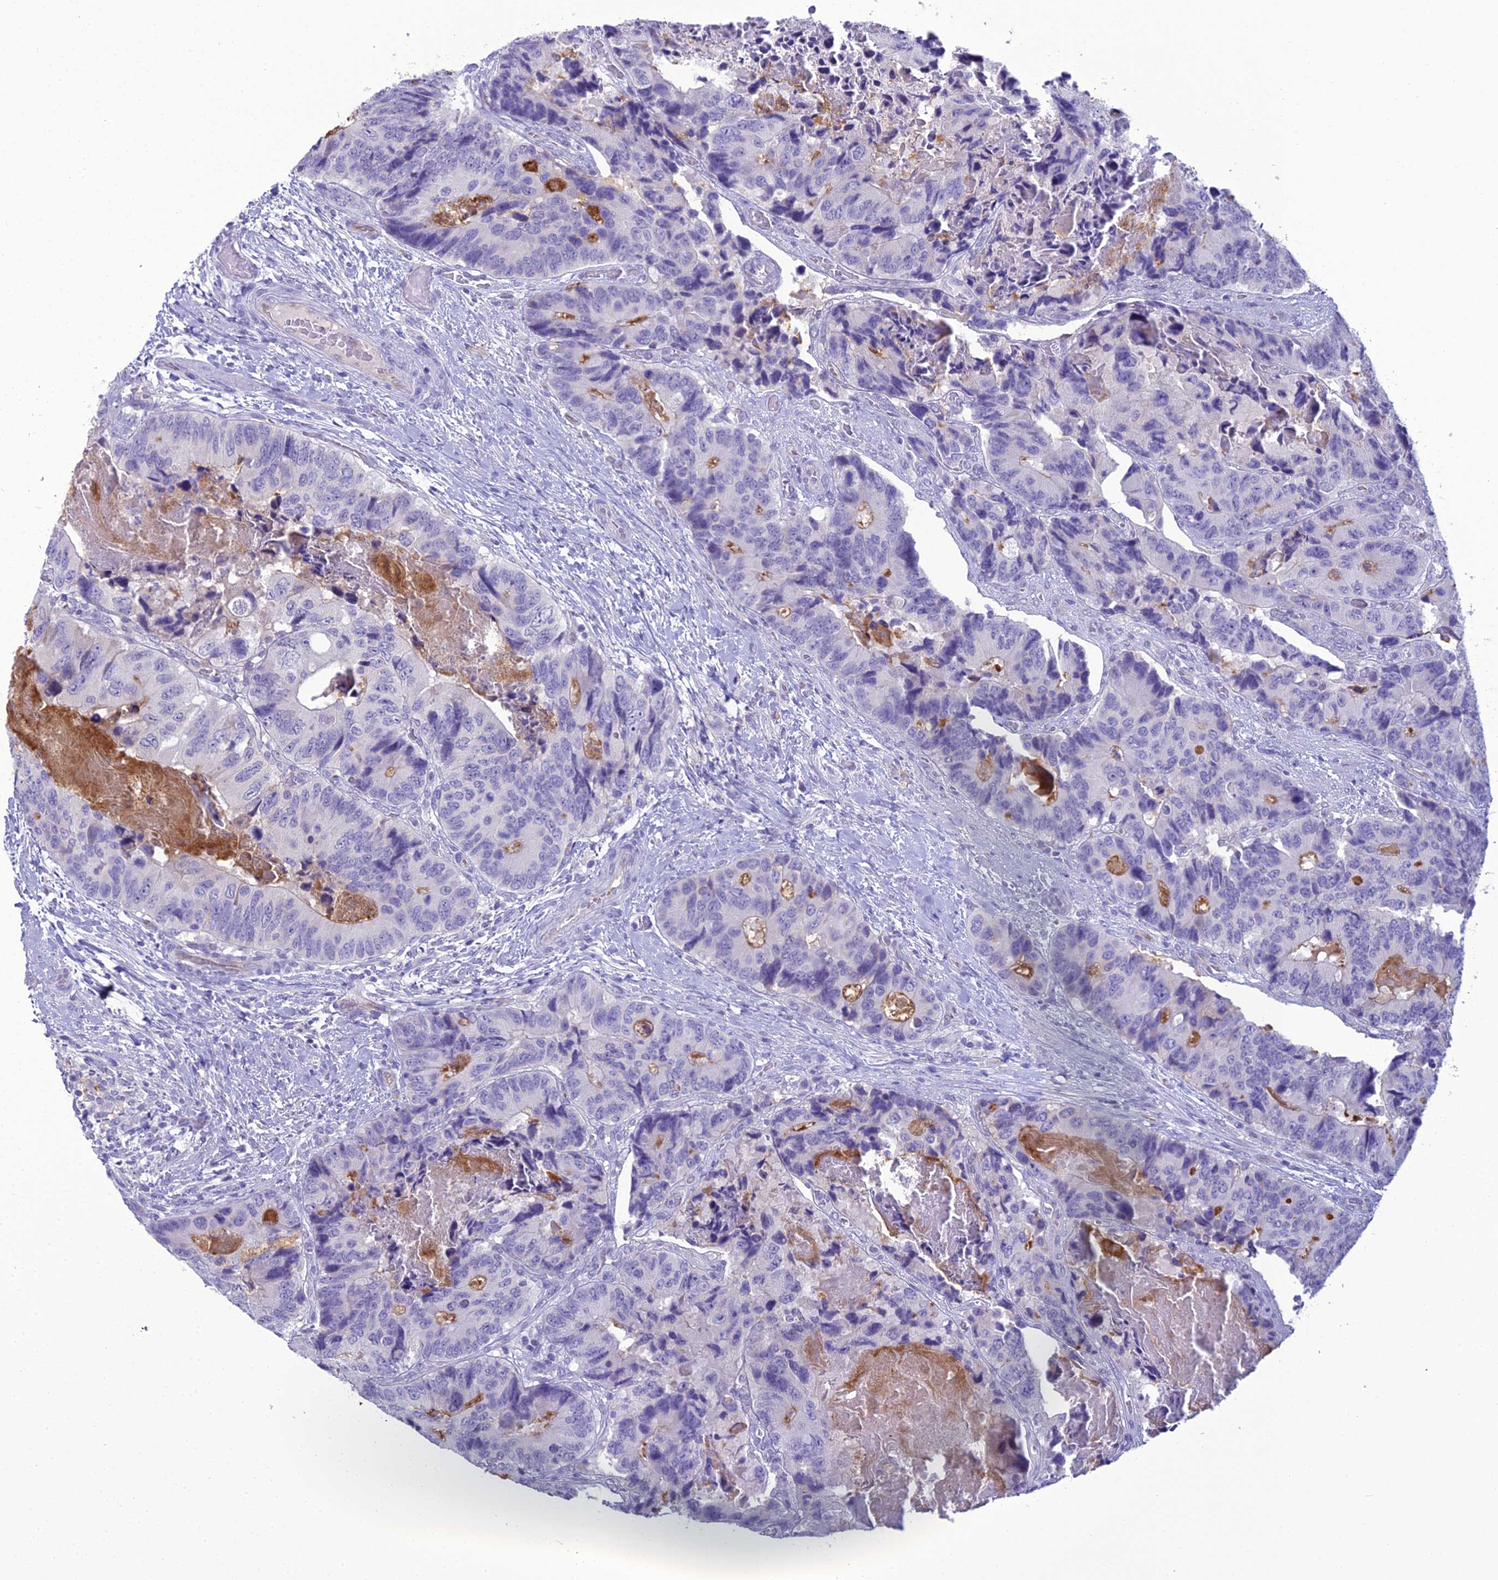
{"staining": {"intensity": "negative", "quantity": "none", "location": "none"}, "tissue": "colorectal cancer", "cell_type": "Tumor cells", "image_type": "cancer", "snomed": [{"axis": "morphology", "description": "Adenocarcinoma, NOS"}, {"axis": "topography", "description": "Colon"}], "caption": "High magnification brightfield microscopy of colorectal cancer stained with DAB (3,3'-diaminobenzidine) (brown) and counterstained with hematoxylin (blue): tumor cells show no significant expression.", "gene": "ACE", "patient": {"sex": "male", "age": 84}}